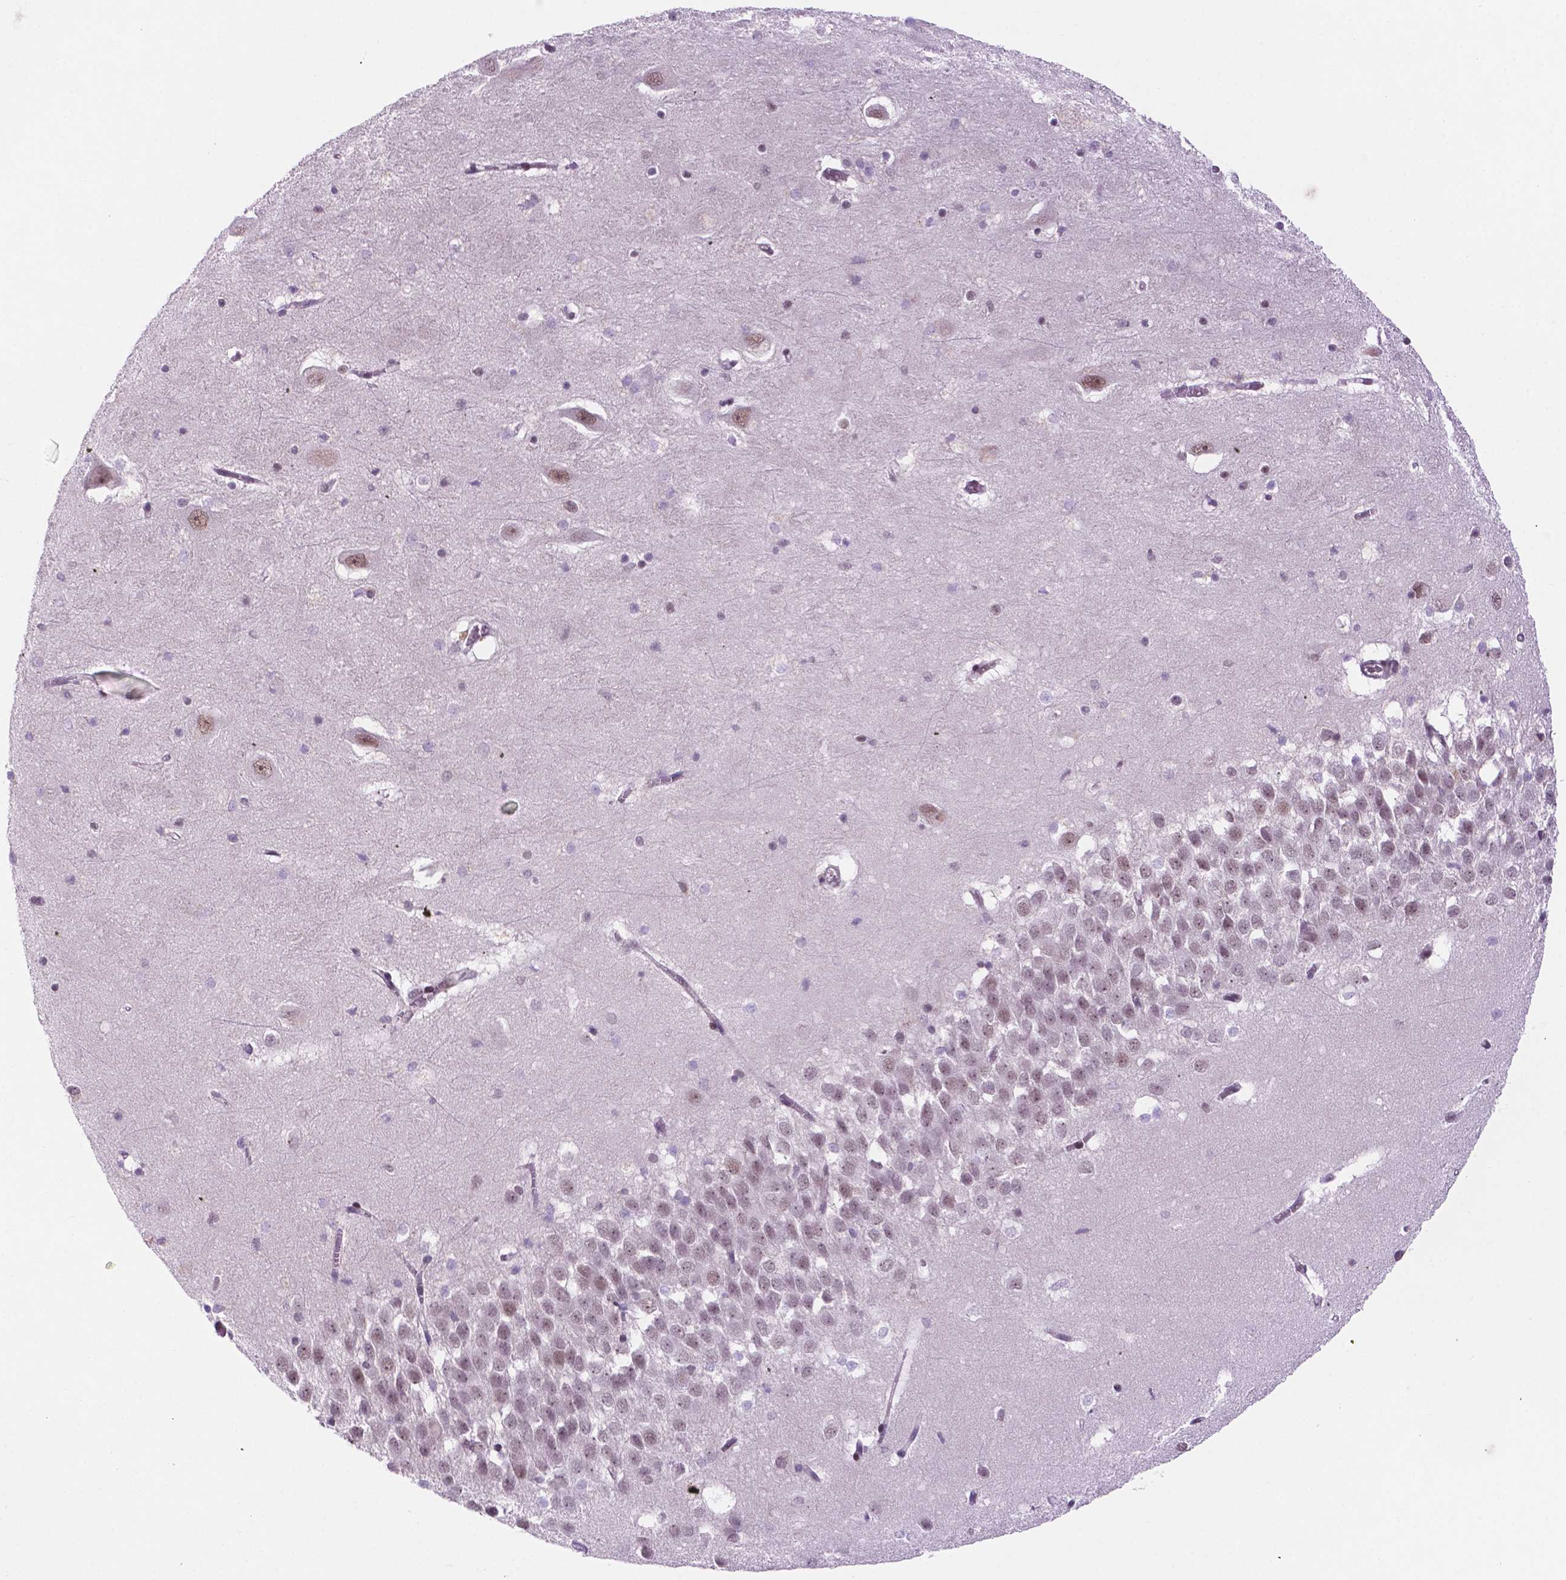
{"staining": {"intensity": "moderate", "quantity": "25%-75%", "location": "nuclear"}, "tissue": "hippocampus", "cell_type": "Glial cells", "image_type": "normal", "snomed": [{"axis": "morphology", "description": "Normal tissue, NOS"}, {"axis": "topography", "description": "Hippocampus"}], "caption": "The histopathology image reveals immunohistochemical staining of unremarkable hippocampus. There is moderate nuclear staining is appreciated in about 25%-75% of glial cells.", "gene": "PER2", "patient": {"sex": "male", "age": 58}}